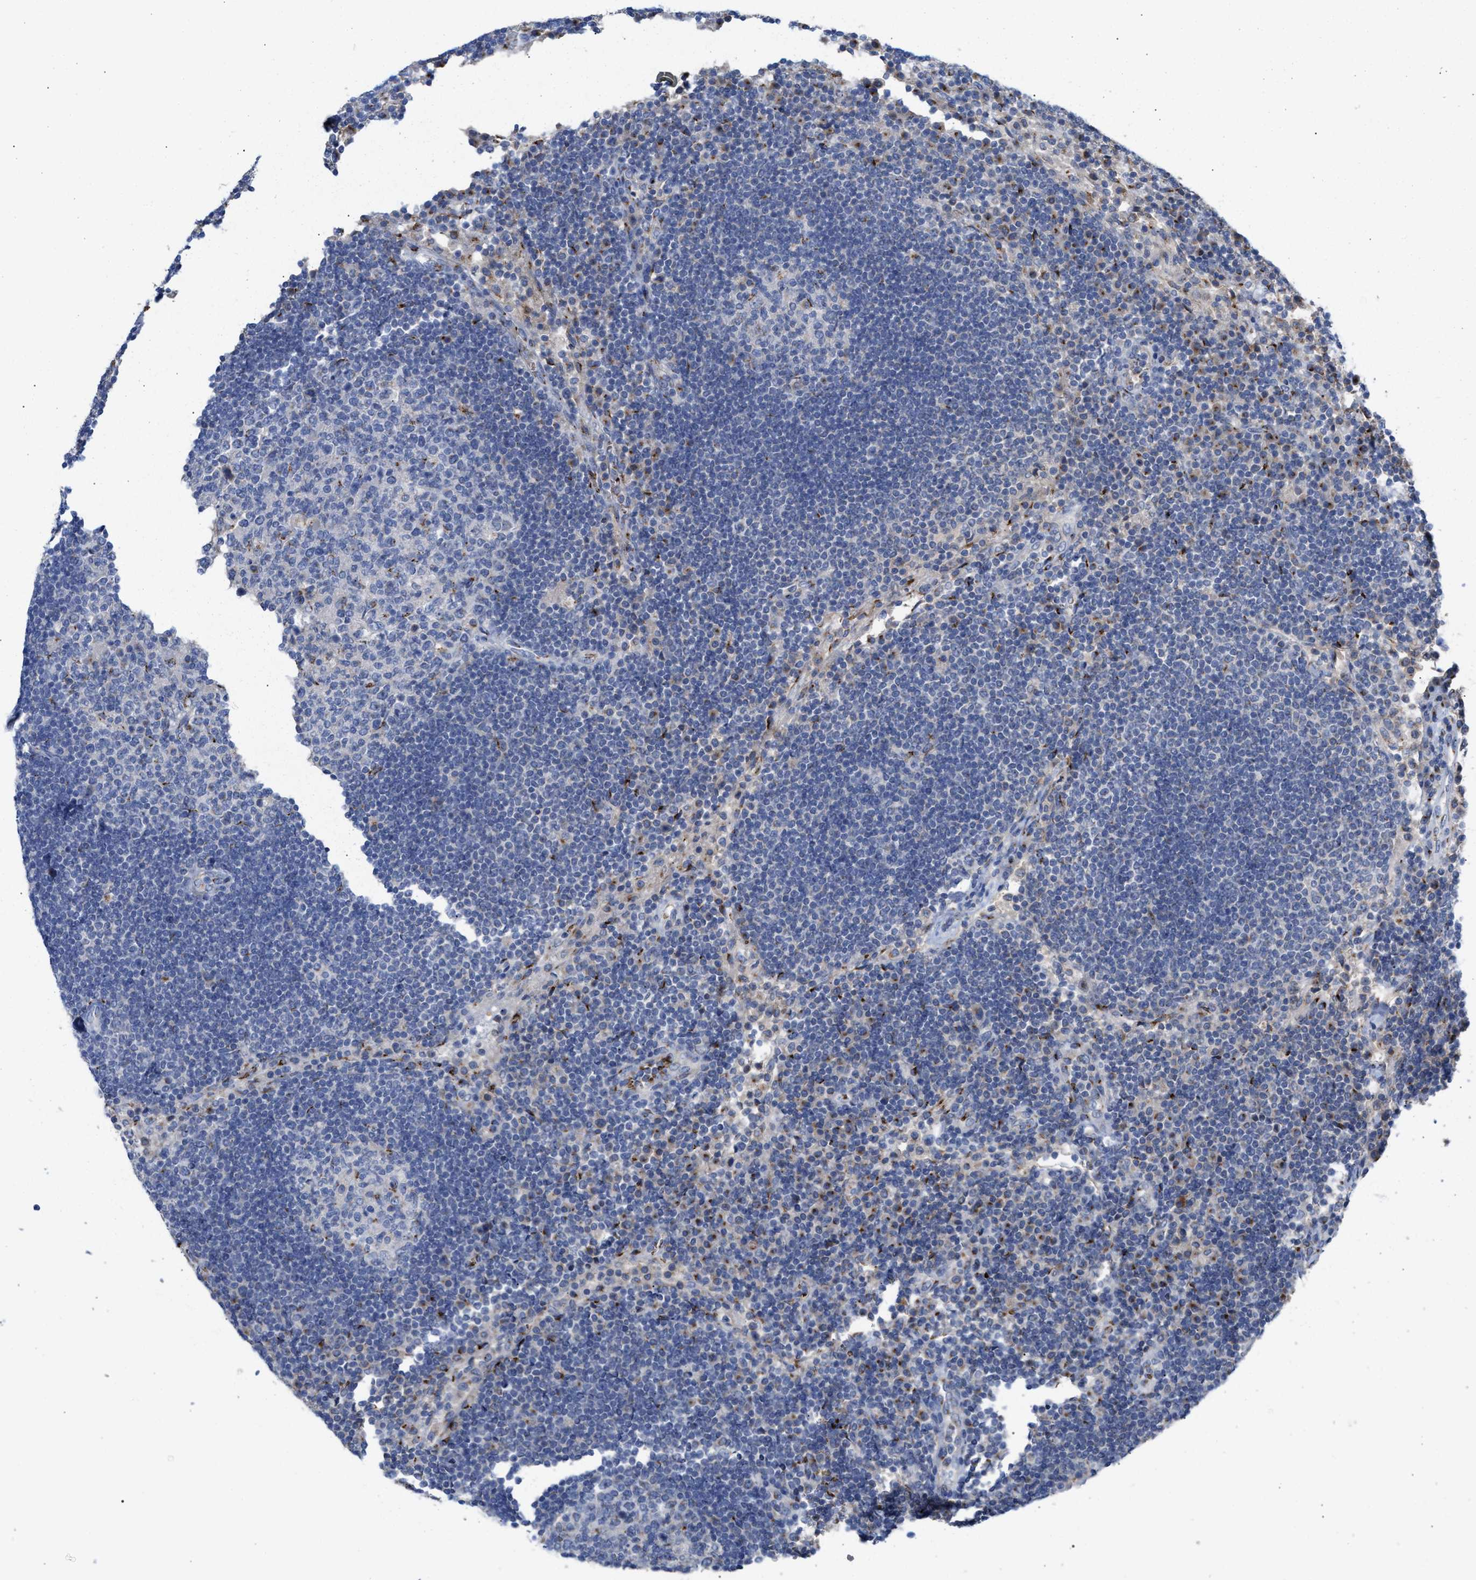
{"staining": {"intensity": "strong", "quantity": "<25%", "location": "cytoplasmic/membranous"}, "tissue": "lymph node", "cell_type": "Germinal center cells", "image_type": "normal", "snomed": [{"axis": "morphology", "description": "Normal tissue, NOS"}, {"axis": "topography", "description": "Lymph node"}], "caption": "Immunohistochemical staining of benign lymph node demonstrates medium levels of strong cytoplasmic/membranous expression in about <25% of germinal center cells.", "gene": "CCL2", "patient": {"sex": "female", "age": 53}}